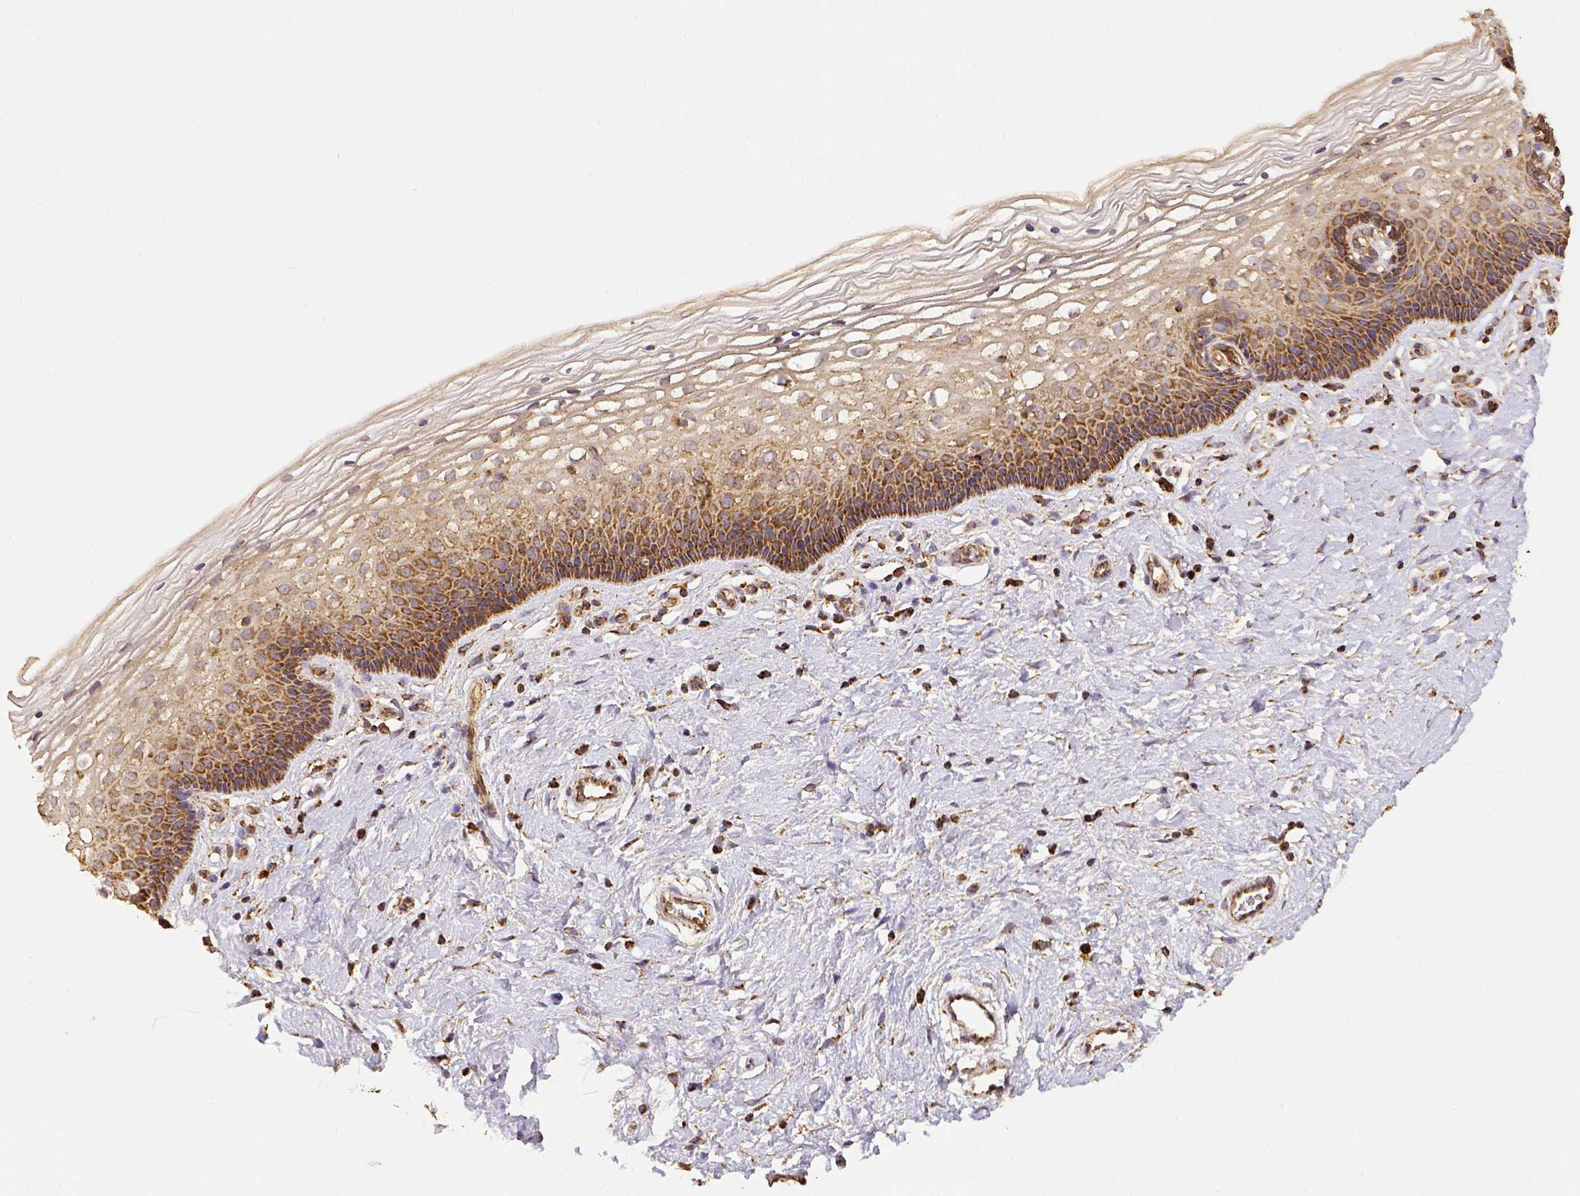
{"staining": {"intensity": "weak", "quantity": ">75%", "location": "cytoplasmic/membranous"}, "tissue": "cervix", "cell_type": "Glandular cells", "image_type": "normal", "snomed": [{"axis": "morphology", "description": "Normal tissue, NOS"}, {"axis": "topography", "description": "Cervix"}], "caption": "DAB immunohistochemical staining of unremarkable cervix reveals weak cytoplasmic/membranous protein expression in about >75% of glandular cells.", "gene": "SDHB", "patient": {"sex": "female", "age": 34}}